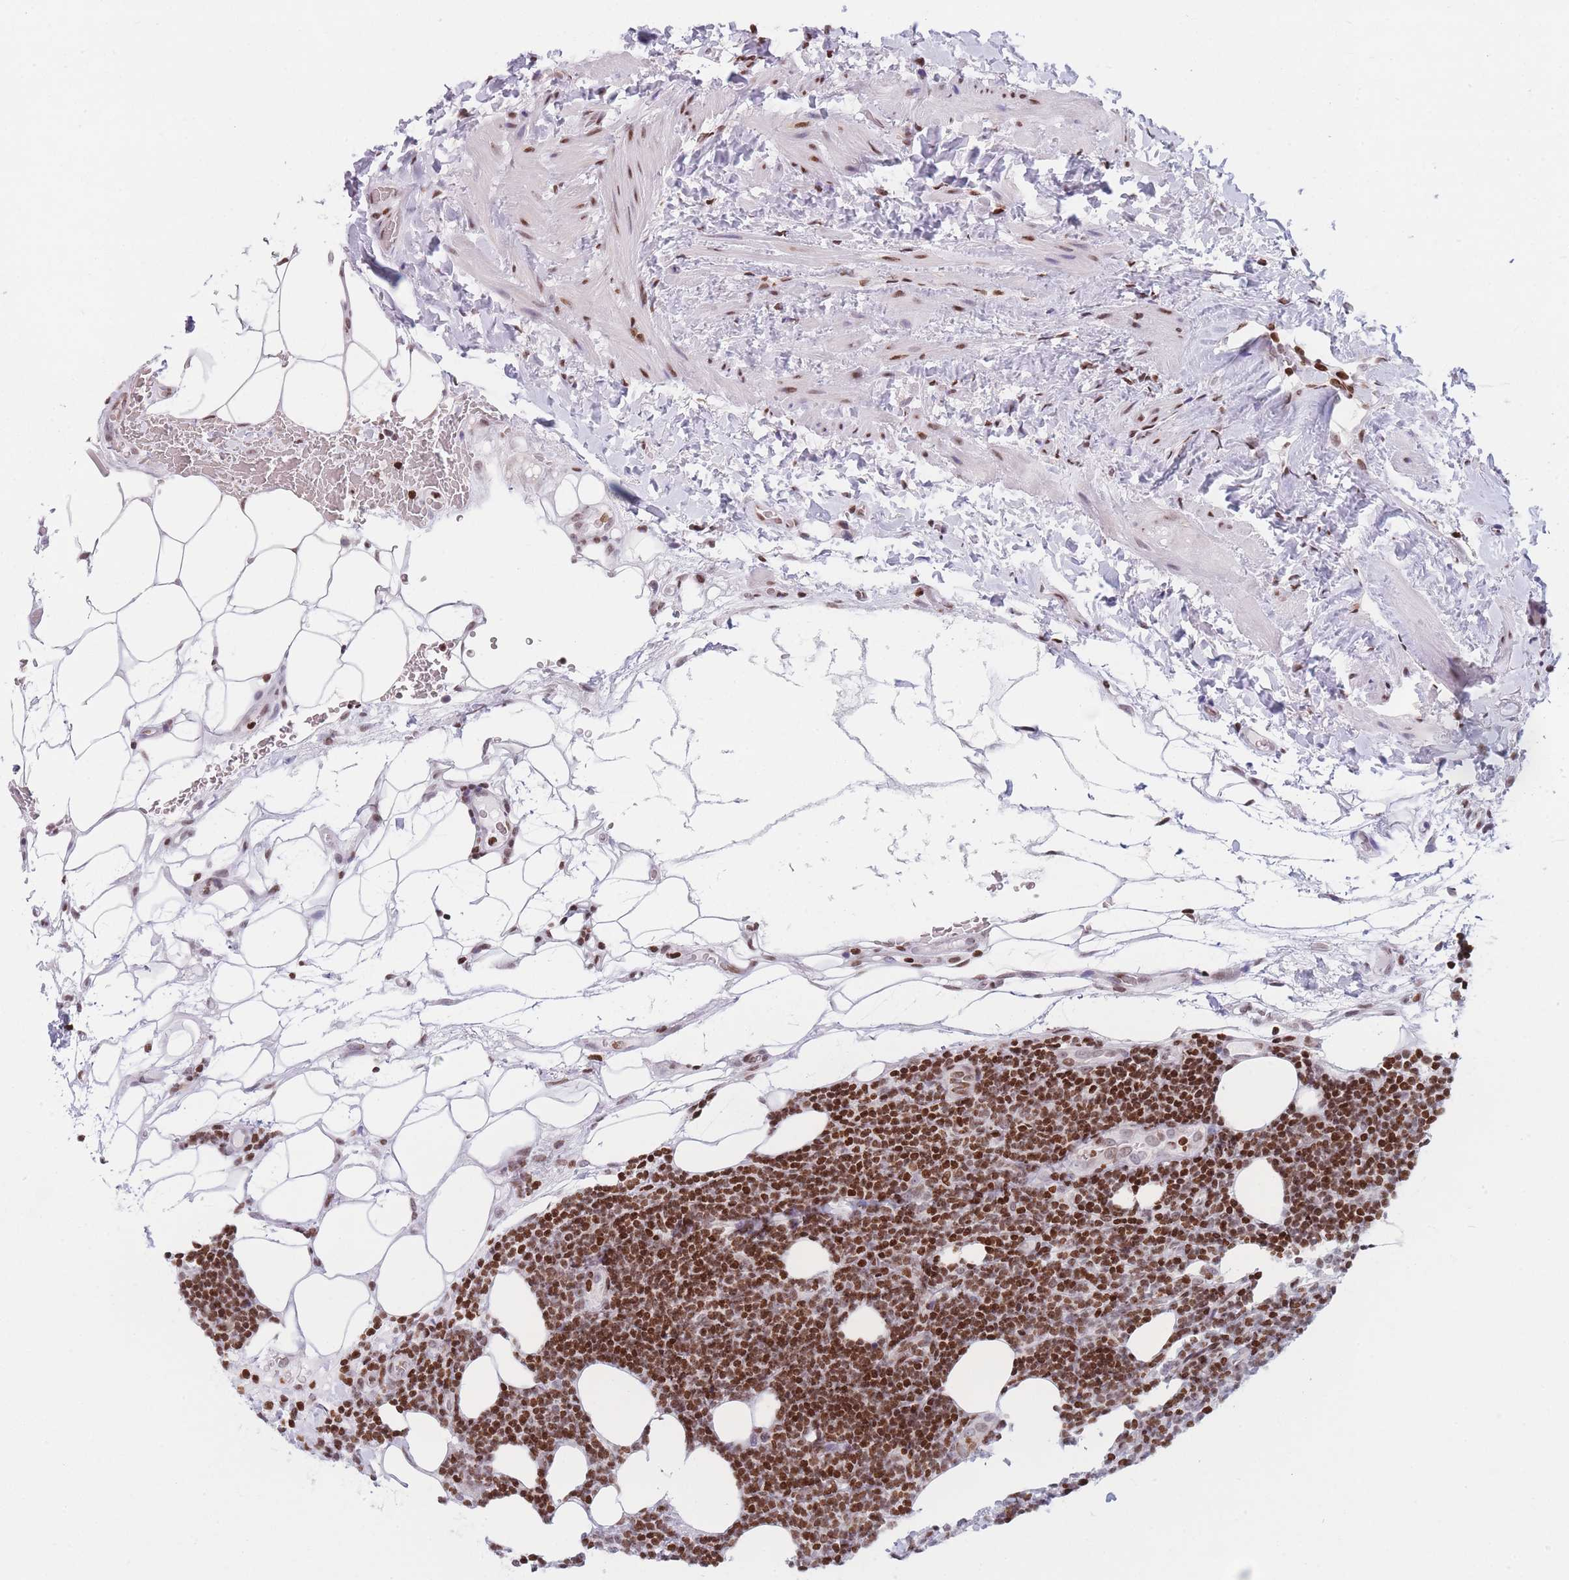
{"staining": {"intensity": "strong", "quantity": ">75%", "location": "nuclear"}, "tissue": "lymphoma", "cell_type": "Tumor cells", "image_type": "cancer", "snomed": [{"axis": "morphology", "description": "Malignant lymphoma, non-Hodgkin's type, Low grade"}, {"axis": "topography", "description": "Lymph node"}], "caption": "Immunohistochemistry (IHC) of malignant lymphoma, non-Hodgkin's type (low-grade) shows high levels of strong nuclear positivity in about >75% of tumor cells.", "gene": "AK9", "patient": {"sex": "male", "age": 66}}